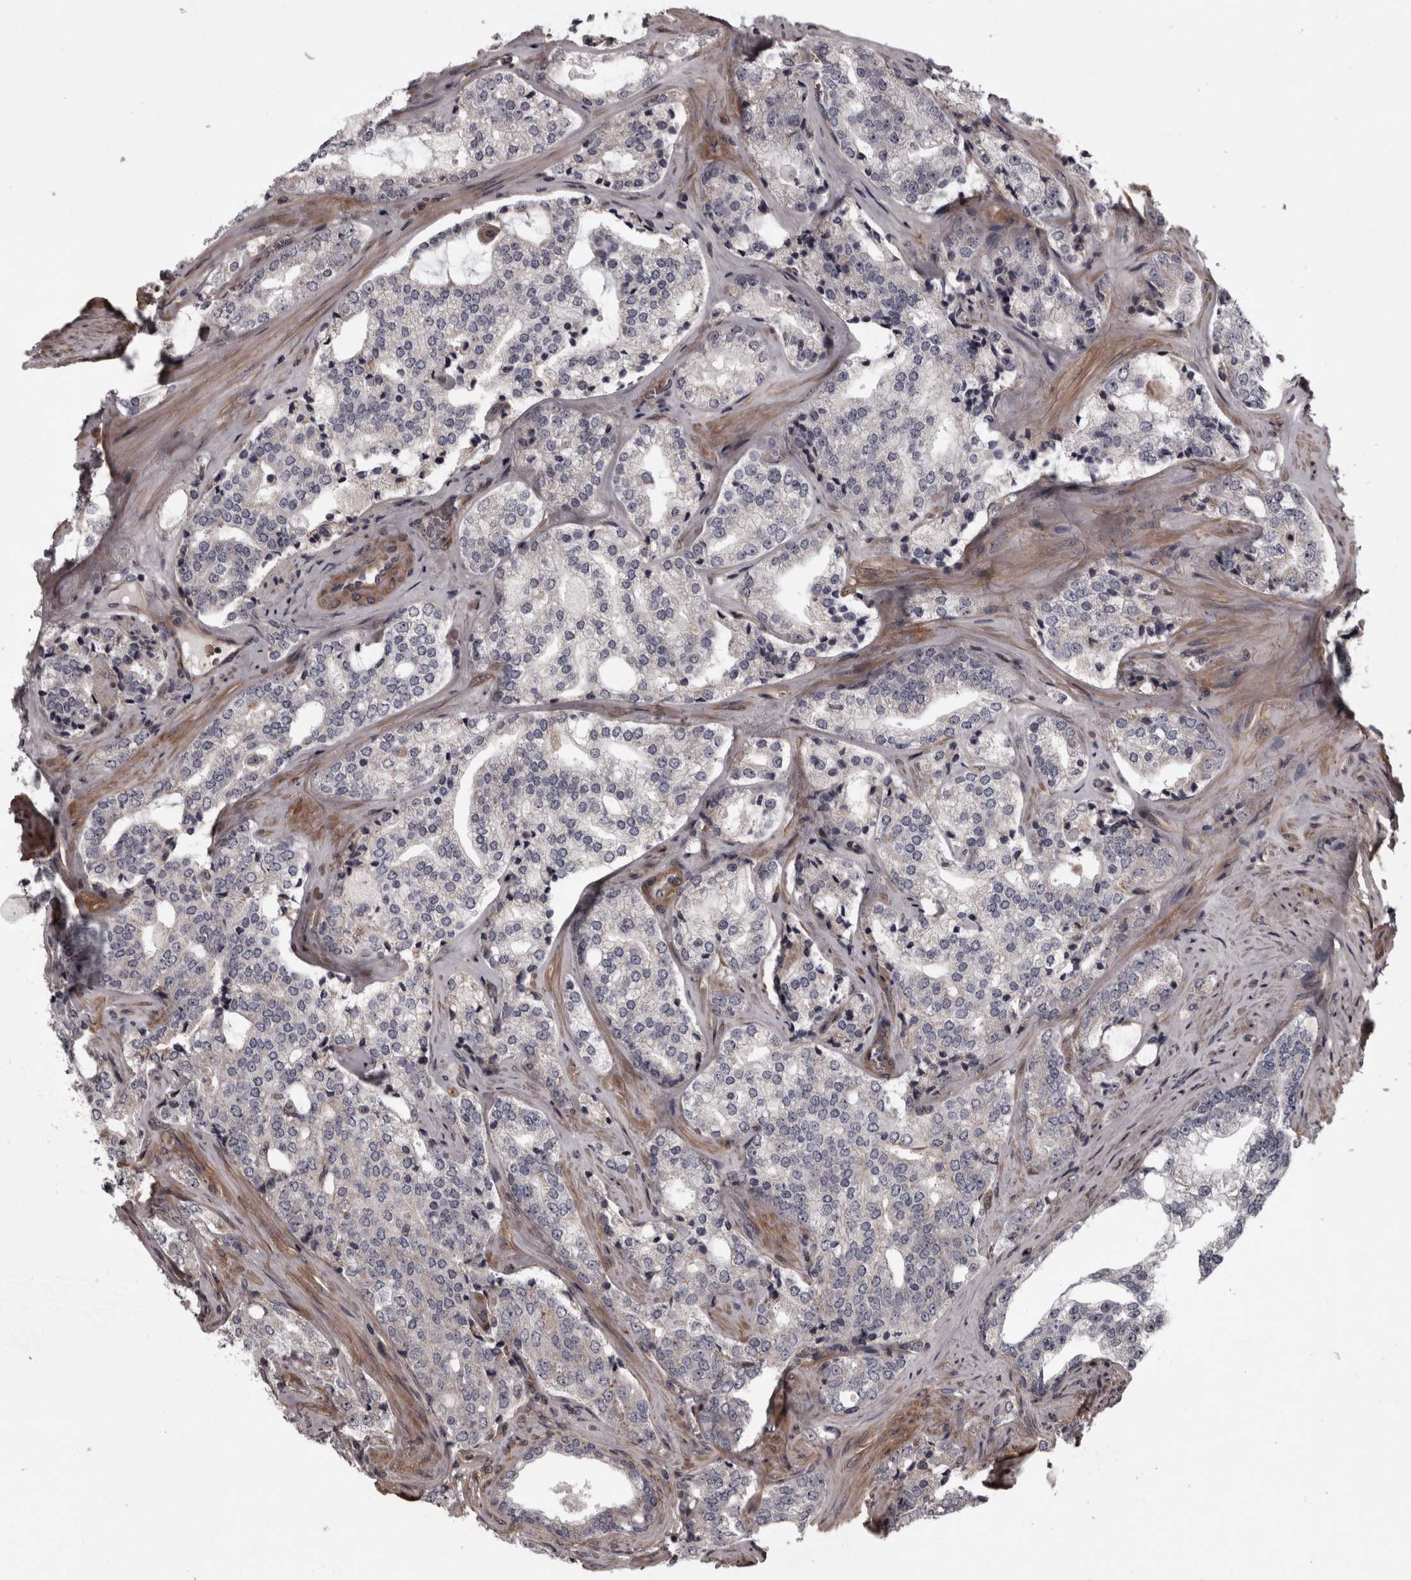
{"staining": {"intensity": "negative", "quantity": "none", "location": "none"}, "tissue": "prostate cancer", "cell_type": "Tumor cells", "image_type": "cancer", "snomed": [{"axis": "morphology", "description": "Adenocarcinoma, High grade"}, {"axis": "topography", "description": "Prostate"}], "caption": "IHC histopathology image of human high-grade adenocarcinoma (prostate) stained for a protein (brown), which demonstrates no positivity in tumor cells.", "gene": "RSU1", "patient": {"sex": "male", "age": 64}}